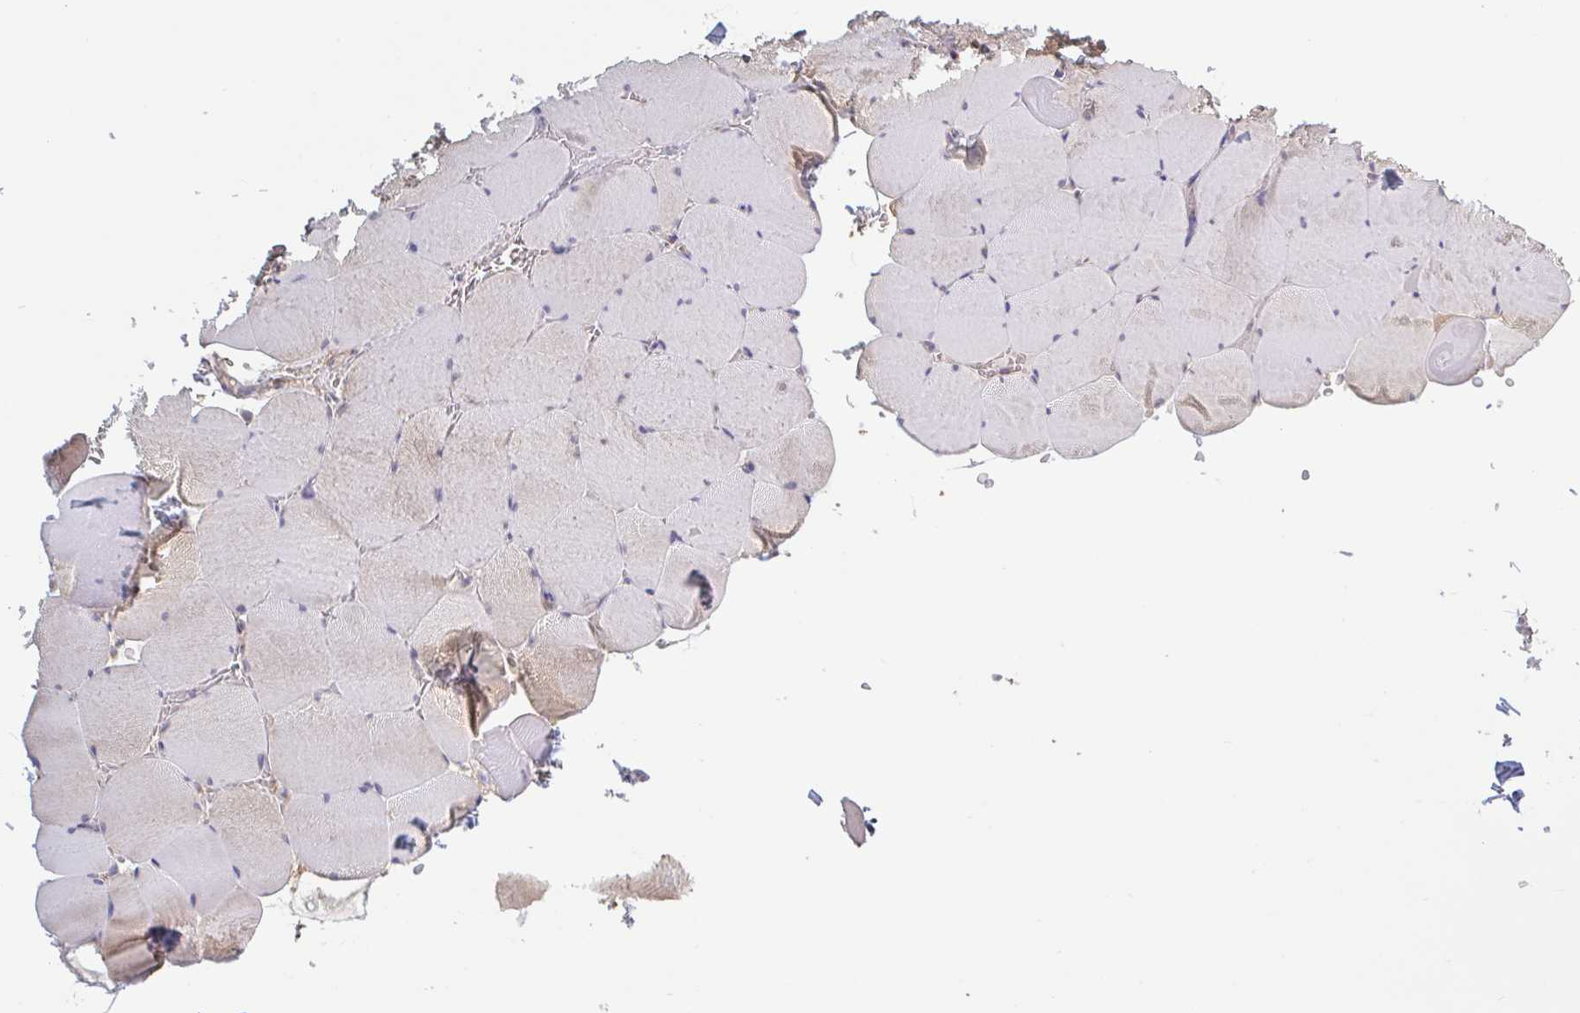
{"staining": {"intensity": "weak", "quantity": "25%-75%", "location": "cytoplasmic/membranous"}, "tissue": "skeletal muscle", "cell_type": "Myocytes", "image_type": "normal", "snomed": [{"axis": "morphology", "description": "Normal tissue, NOS"}, {"axis": "topography", "description": "Skeletal muscle"}, {"axis": "topography", "description": "Head-Neck"}], "caption": "Protein positivity by immunohistochemistry displays weak cytoplasmic/membranous staining in about 25%-75% of myocytes in benign skeletal muscle. (Stains: DAB (3,3'-diaminobenzidine) in brown, nuclei in blue, Microscopy: brightfield microscopy at high magnification).", "gene": "SURF1", "patient": {"sex": "male", "age": 66}}